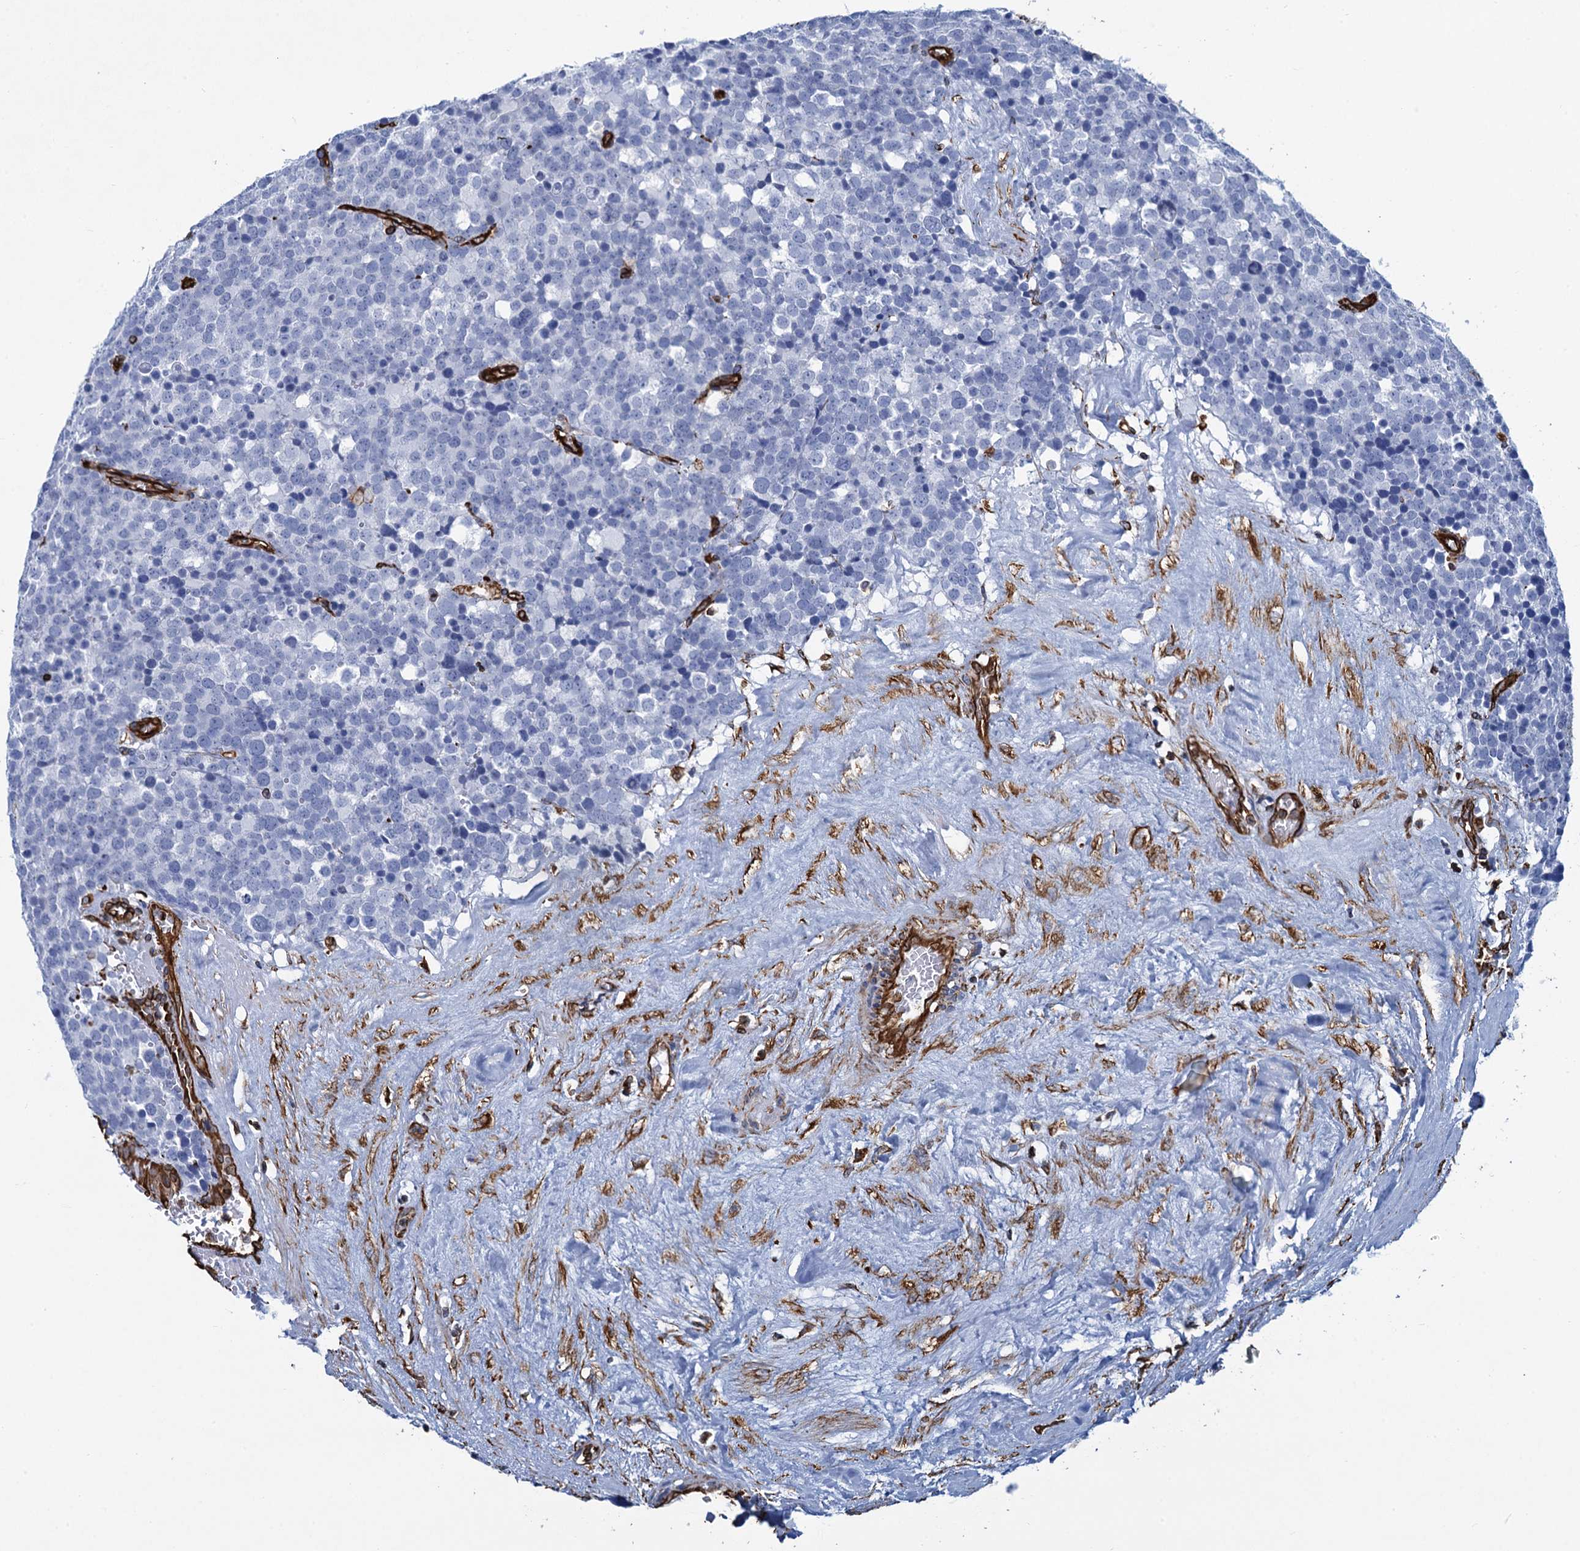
{"staining": {"intensity": "negative", "quantity": "none", "location": "none"}, "tissue": "testis cancer", "cell_type": "Tumor cells", "image_type": "cancer", "snomed": [{"axis": "morphology", "description": "Seminoma, NOS"}, {"axis": "topography", "description": "Testis"}], "caption": "An IHC micrograph of testis cancer is shown. There is no staining in tumor cells of testis cancer.", "gene": "PGM2", "patient": {"sex": "male", "age": 71}}